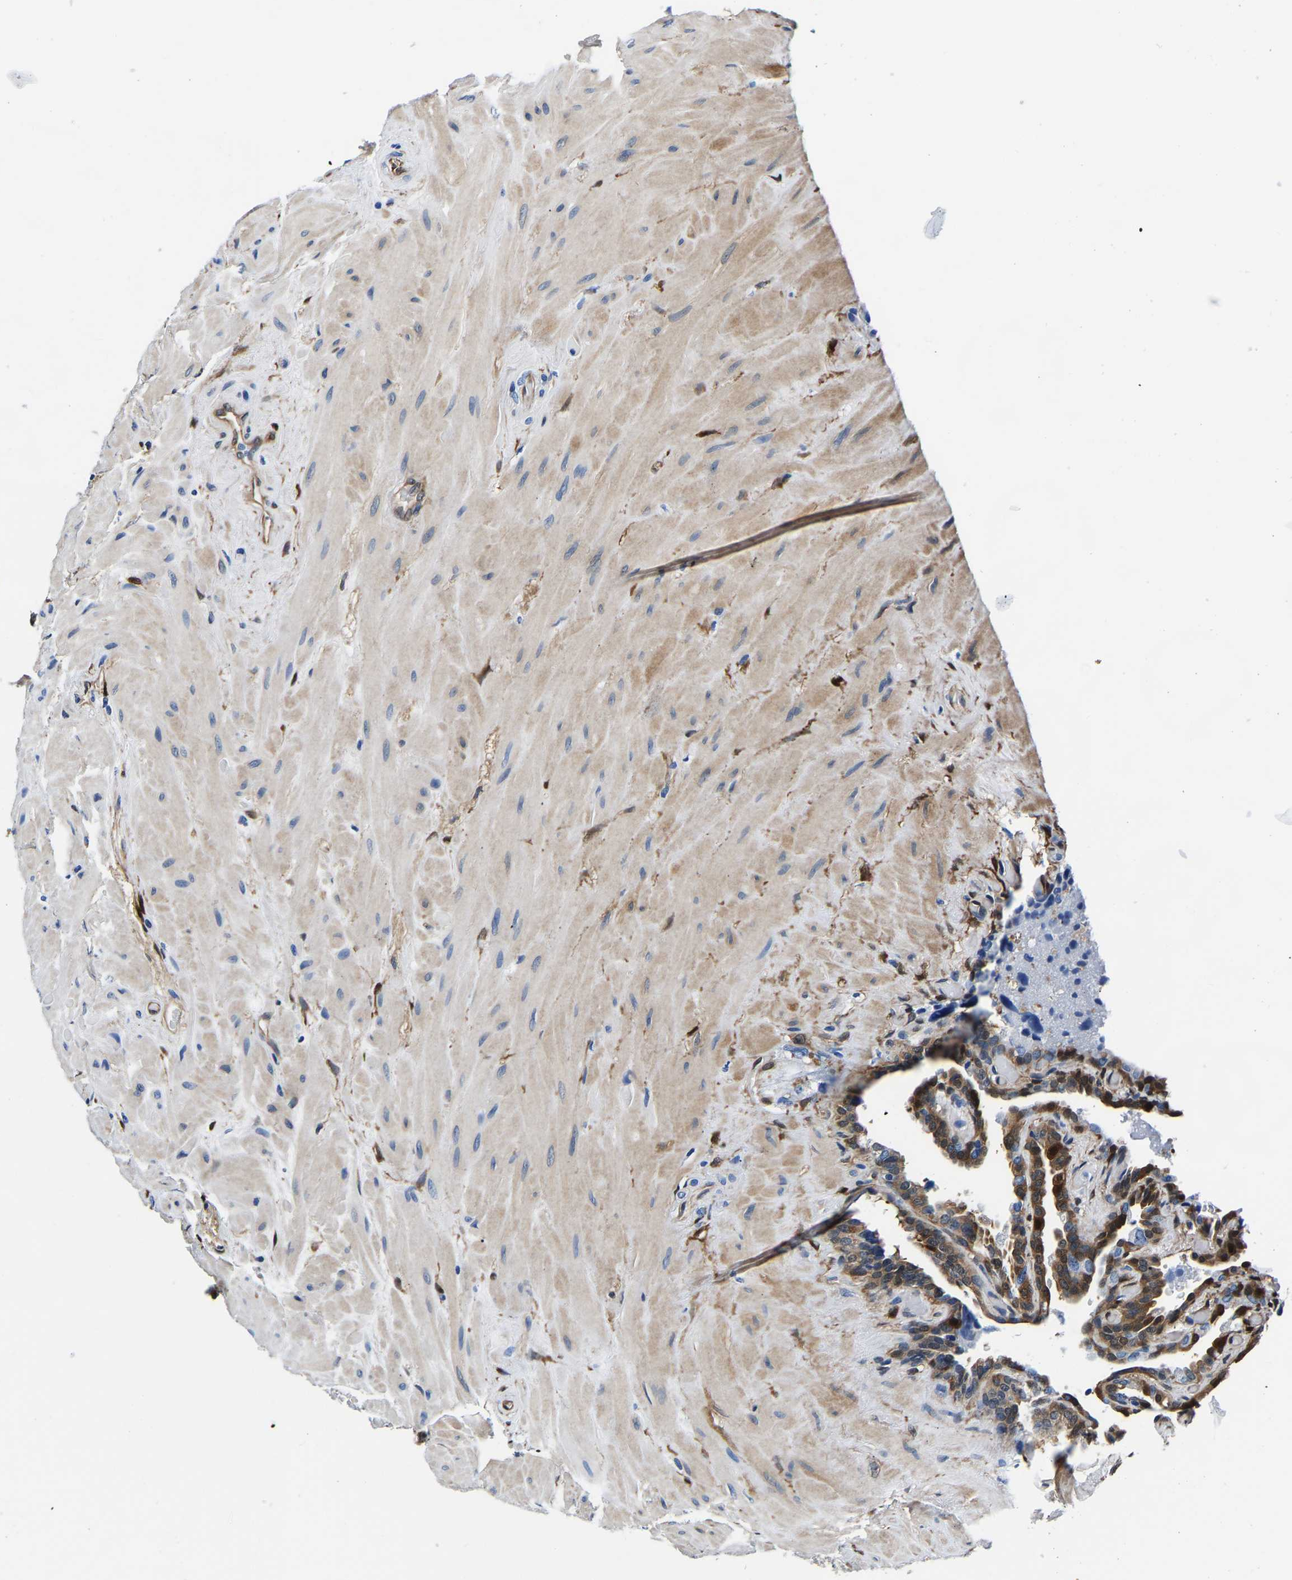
{"staining": {"intensity": "moderate", "quantity": "<25%", "location": "cytoplasmic/membranous,nuclear"}, "tissue": "seminal vesicle", "cell_type": "Glandular cells", "image_type": "normal", "snomed": [{"axis": "morphology", "description": "Normal tissue, NOS"}, {"axis": "topography", "description": "Seminal veicle"}], "caption": "The histopathology image reveals staining of unremarkable seminal vesicle, revealing moderate cytoplasmic/membranous,nuclear protein expression (brown color) within glandular cells. The protein is shown in brown color, while the nuclei are stained blue.", "gene": "S100A13", "patient": {"sex": "male", "age": 68}}